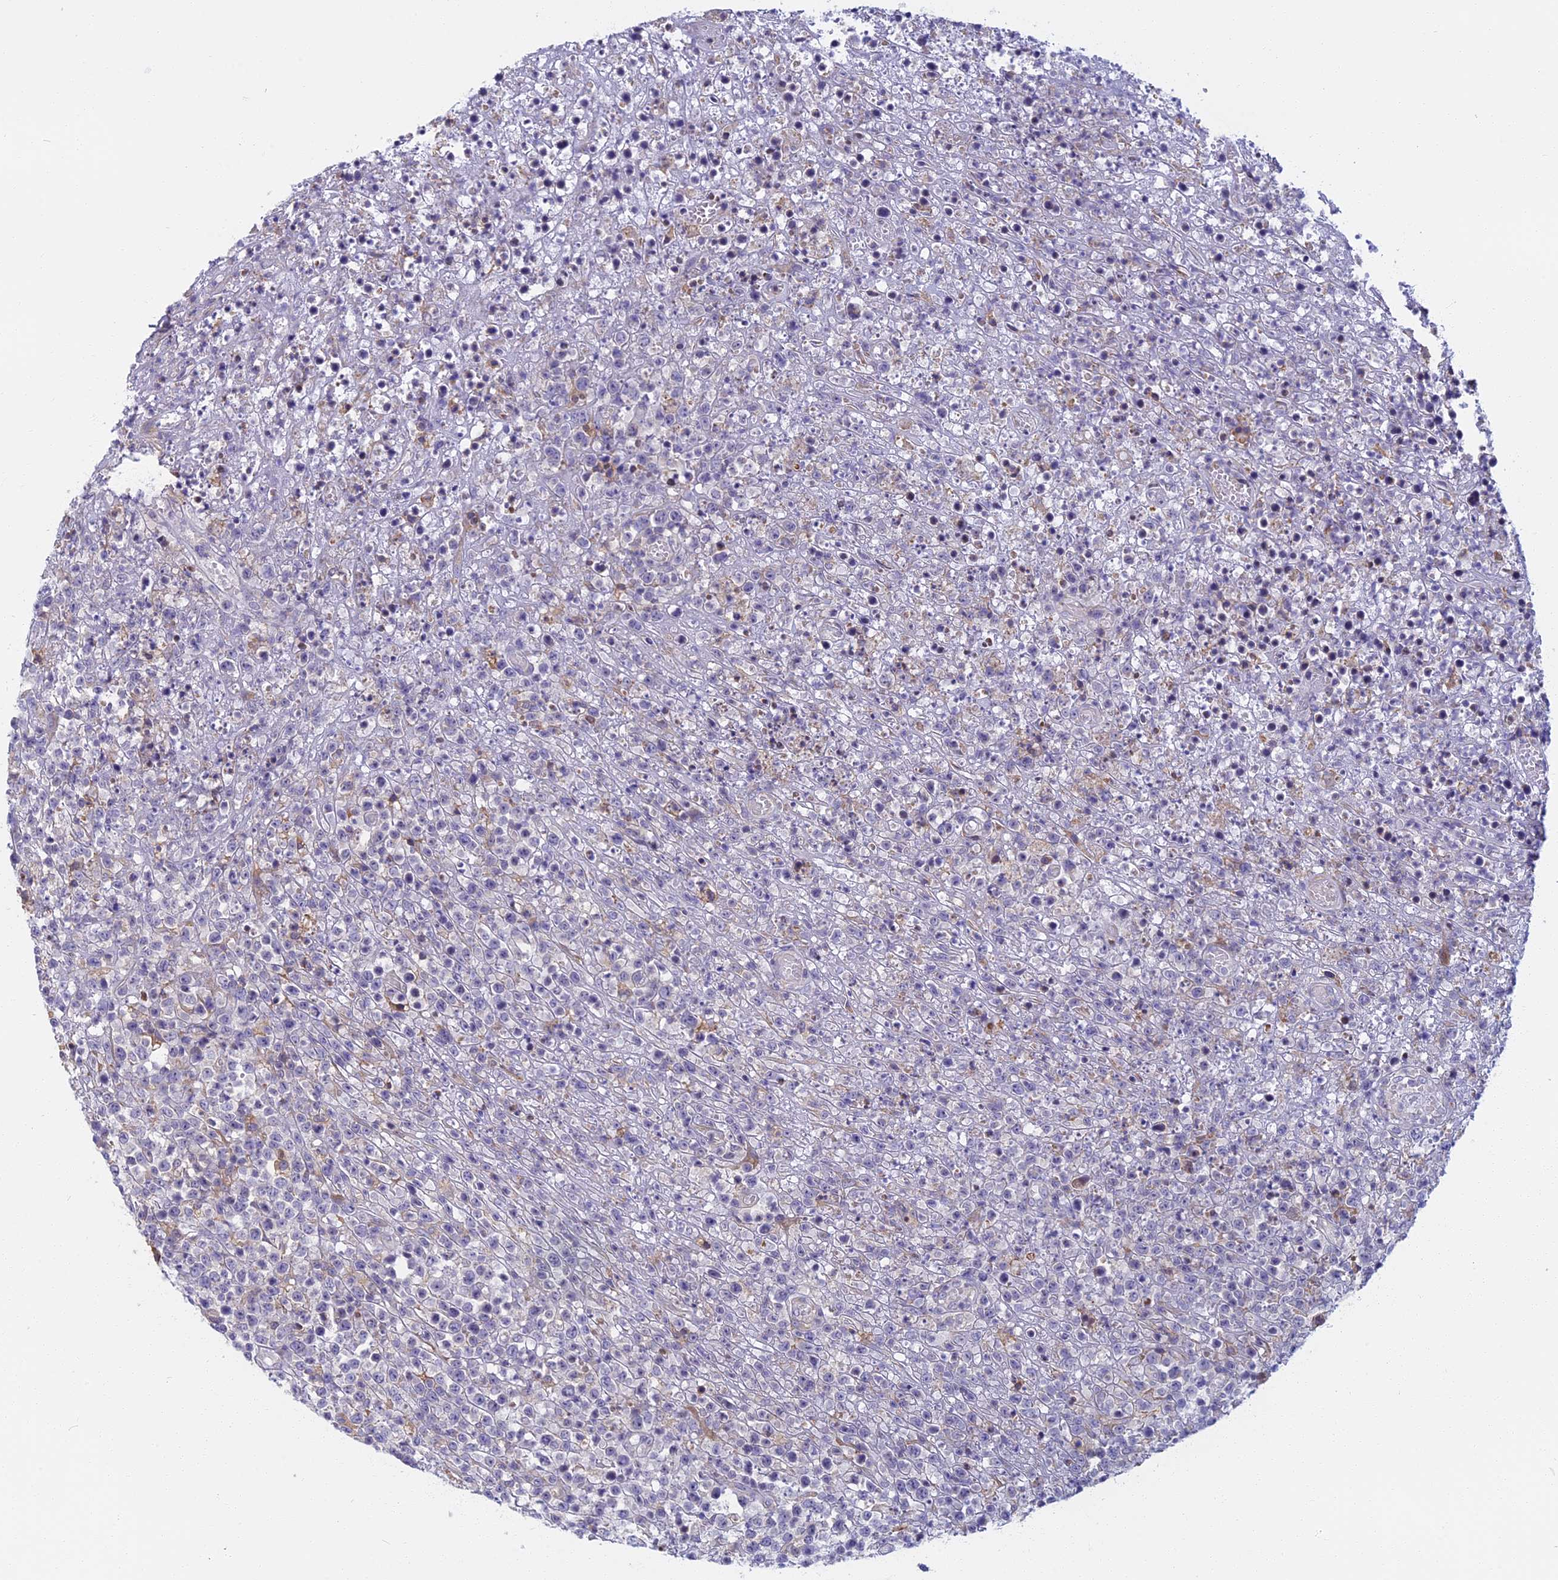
{"staining": {"intensity": "negative", "quantity": "none", "location": "none"}, "tissue": "lymphoma", "cell_type": "Tumor cells", "image_type": "cancer", "snomed": [{"axis": "morphology", "description": "Malignant lymphoma, non-Hodgkin's type, High grade"}, {"axis": "topography", "description": "Colon"}], "caption": "DAB (3,3'-diaminobenzidine) immunohistochemical staining of malignant lymphoma, non-Hodgkin's type (high-grade) demonstrates no significant positivity in tumor cells.", "gene": "DDX51", "patient": {"sex": "female", "age": 53}}